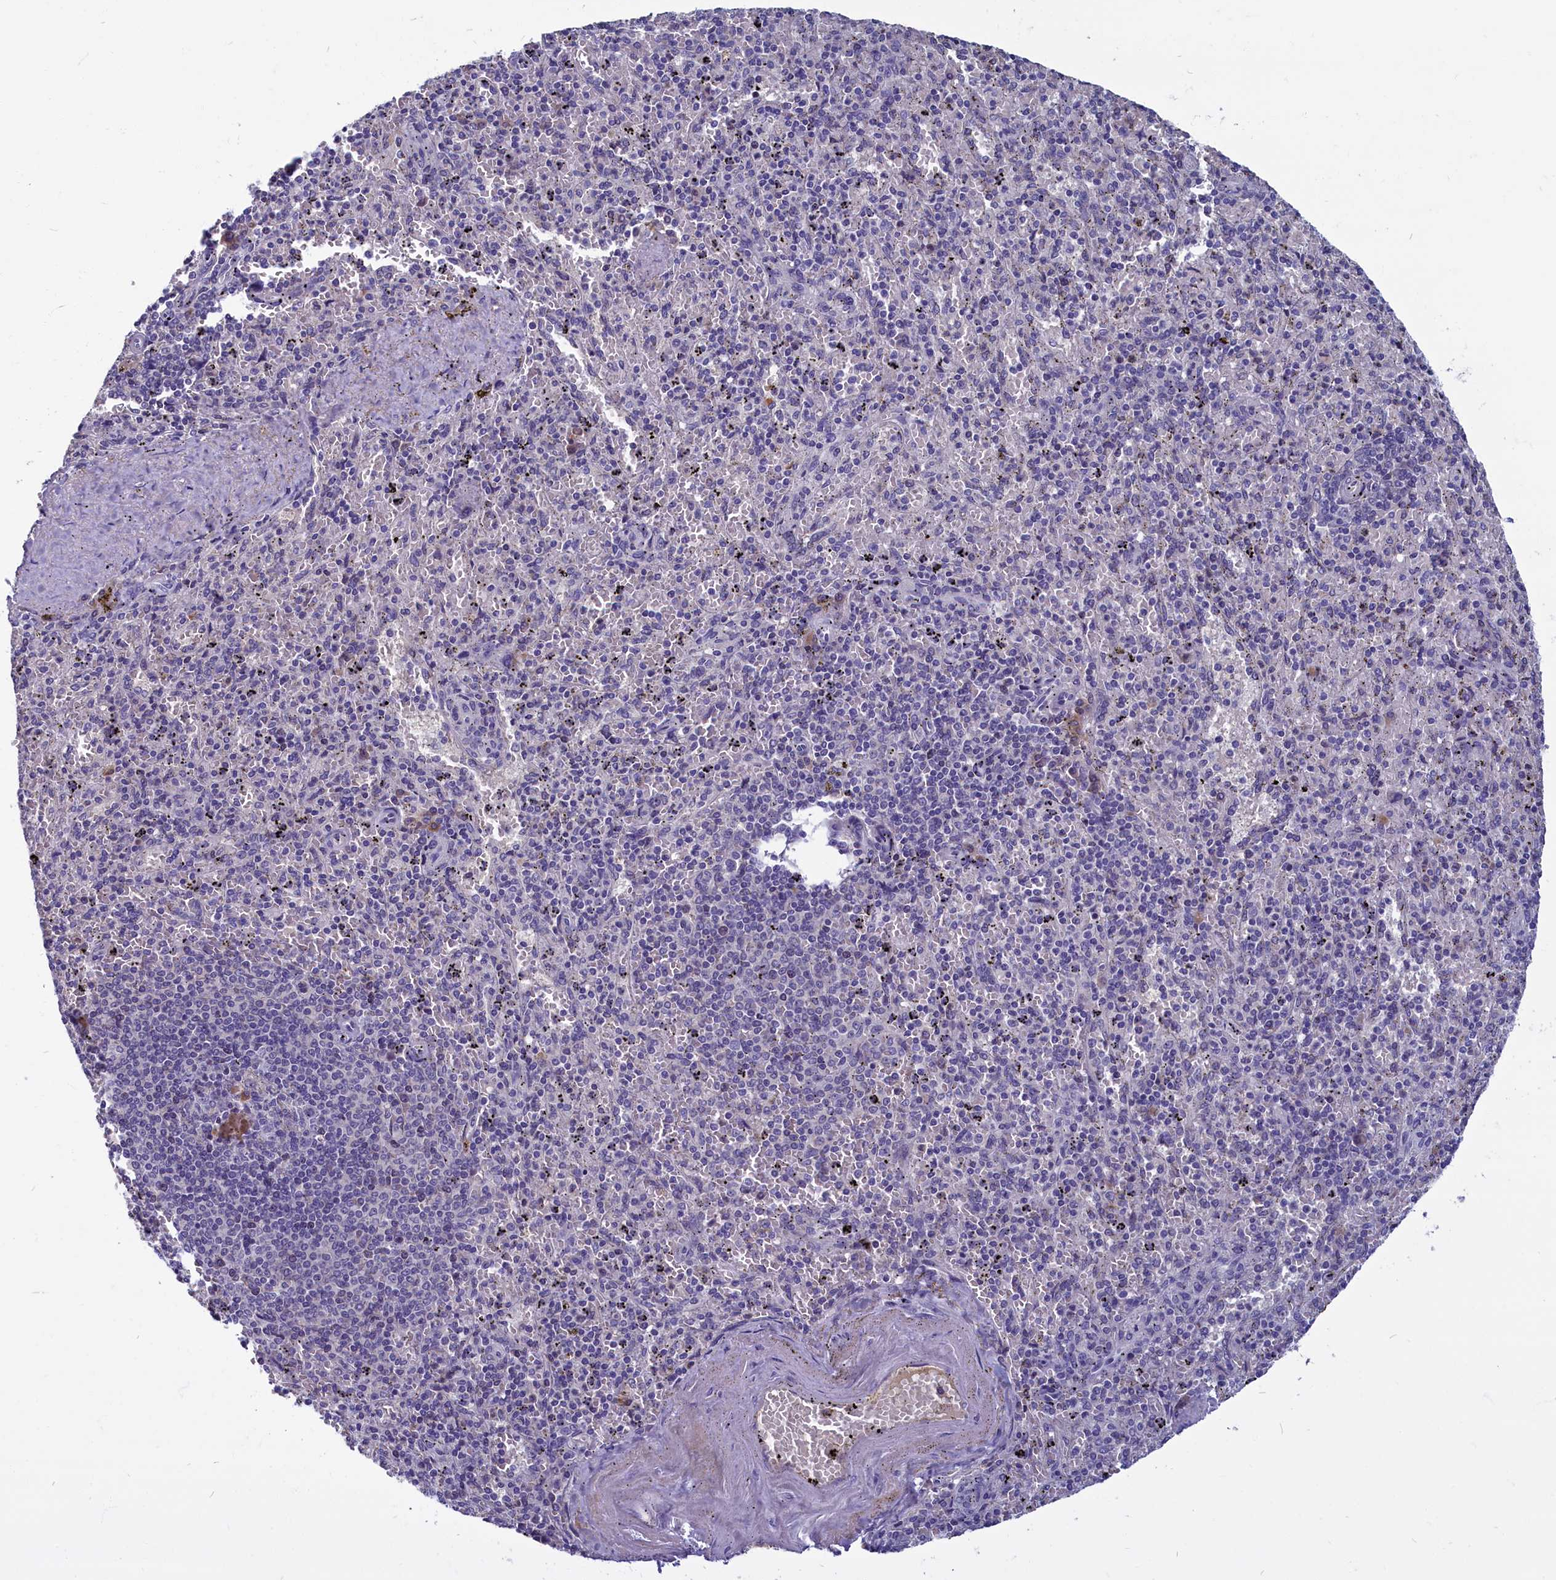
{"staining": {"intensity": "negative", "quantity": "none", "location": "none"}, "tissue": "spleen", "cell_type": "Cells in red pulp", "image_type": "normal", "snomed": [{"axis": "morphology", "description": "Normal tissue, NOS"}, {"axis": "topography", "description": "Spleen"}], "caption": "There is no significant positivity in cells in red pulp of spleen. (IHC, brightfield microscopy, high magnification).", "gene": "SV2C", "patient": {"sex": "male", "age": 82}}